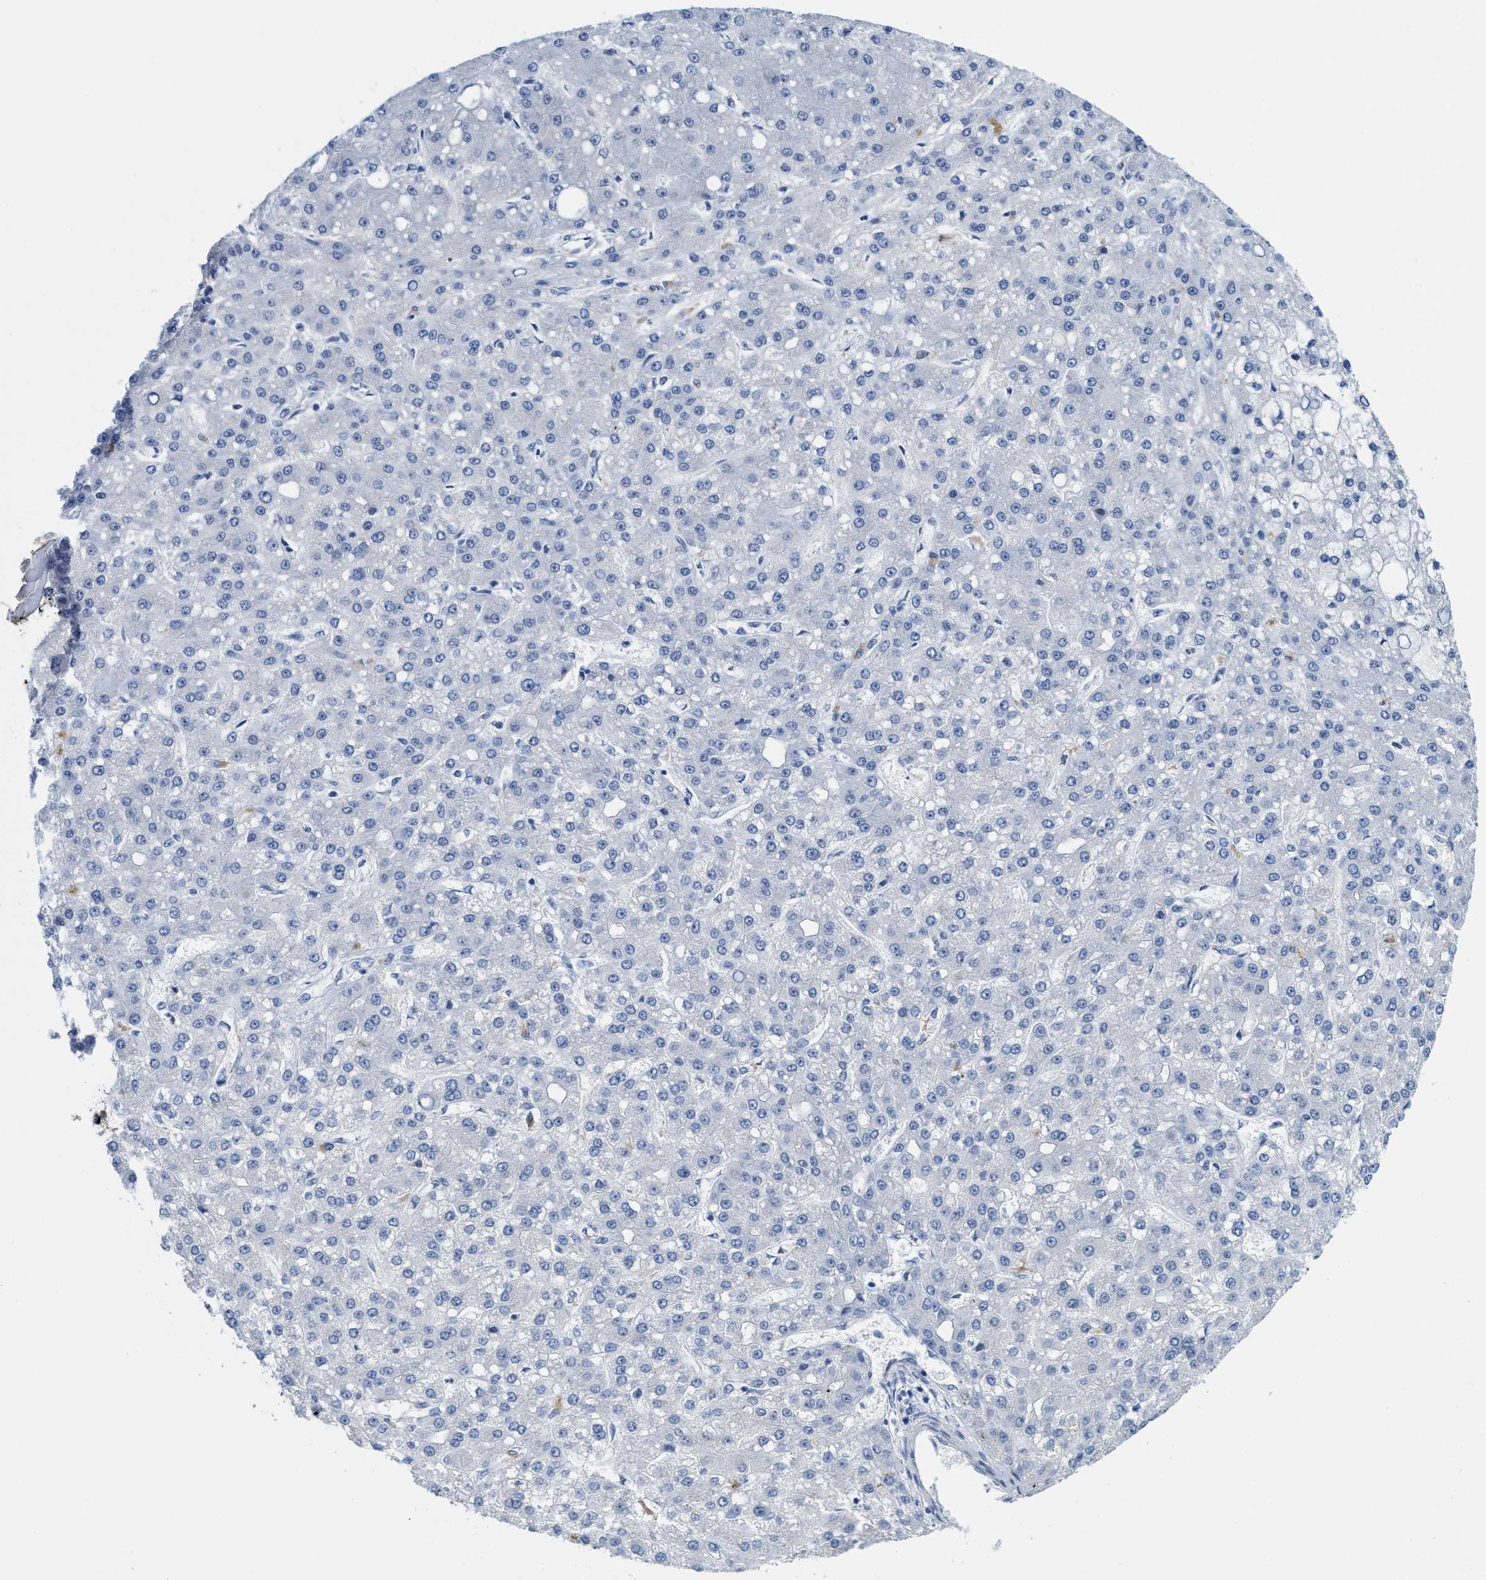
{"staining": {"intensity": "negative", "quantity": "none", "location": "none"}, "tissue": "liver cancer", "cell_type": "Tumor cells", "image_type": "cancer", "snomed": [{"axis": "morphology", "description": "Carcinoma, Hepatocellular, NOS"}, {"axis": "topography", "description": "Liver"}], "caption": "A high-resolution photomicrograph shows immunohistochemistry staining of liver cancer, which demonstrates no significant expression in tumor cells.", "gene": "CPA2", "patient": {"sex": "male", "age": 67}}